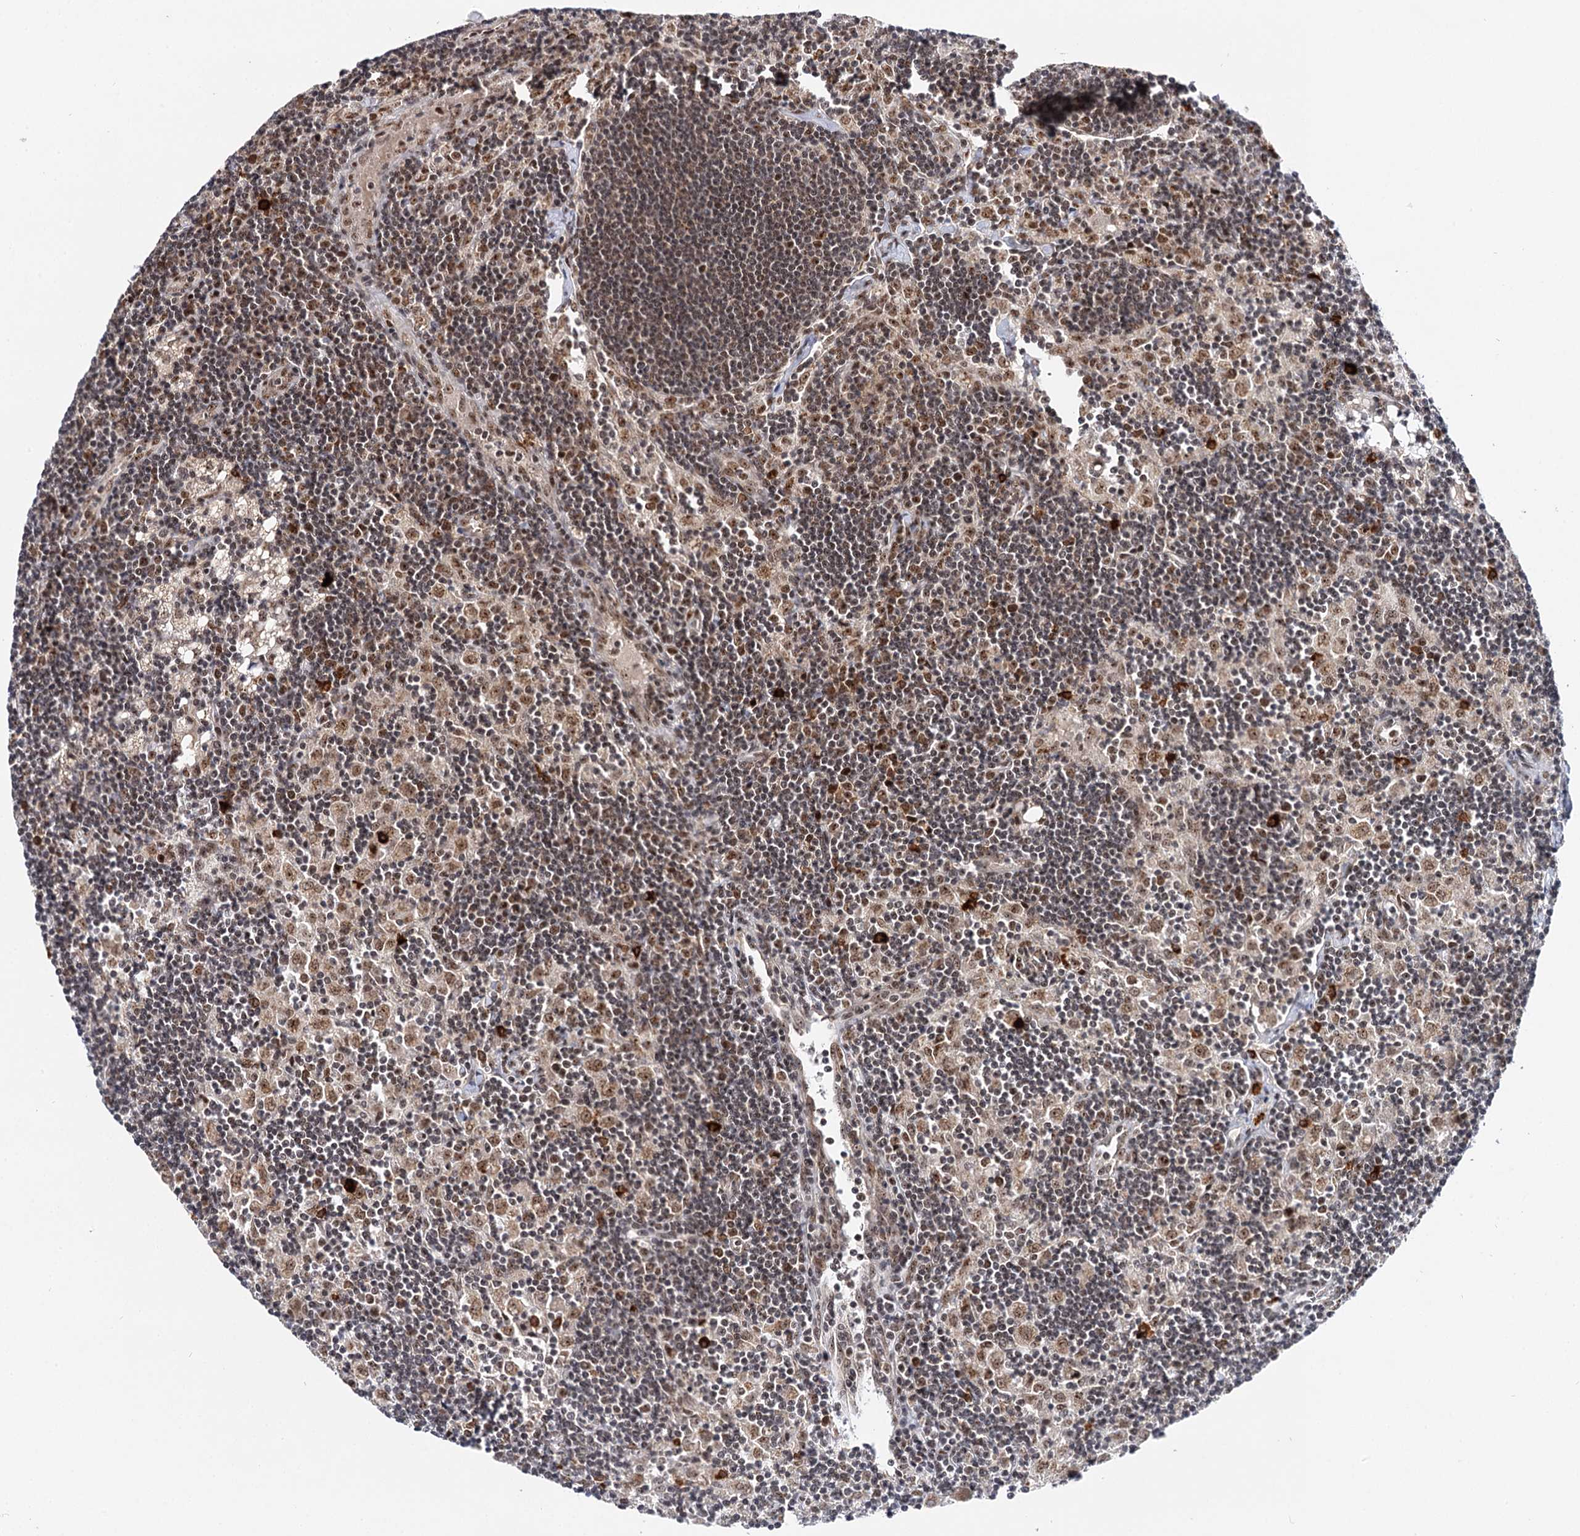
{"staining": {"intensity": "moderate", "quantity": ">75%", "location": "nuclear"}, "tissue": "lymph node", "cell_type": "Germinal center cells", "image_type": "normal", "snomed": [{"axis": "morphology", "description": "Normal tissue, NOS"}, {"axis": "topography", "description": "Lymph node"}], "caption": "Germinal center cells reveal medium levels of moderate nuclear staining in about >75% of cells in benign lymph node. The staining was performed using DAB (3,3'-diaminobenzidine), with brown indicating positive protein expression. Nuclei are stained blue with hematoxylin.", "gene": "BUD13", "patient": {"sex": "male", "age": 24}}